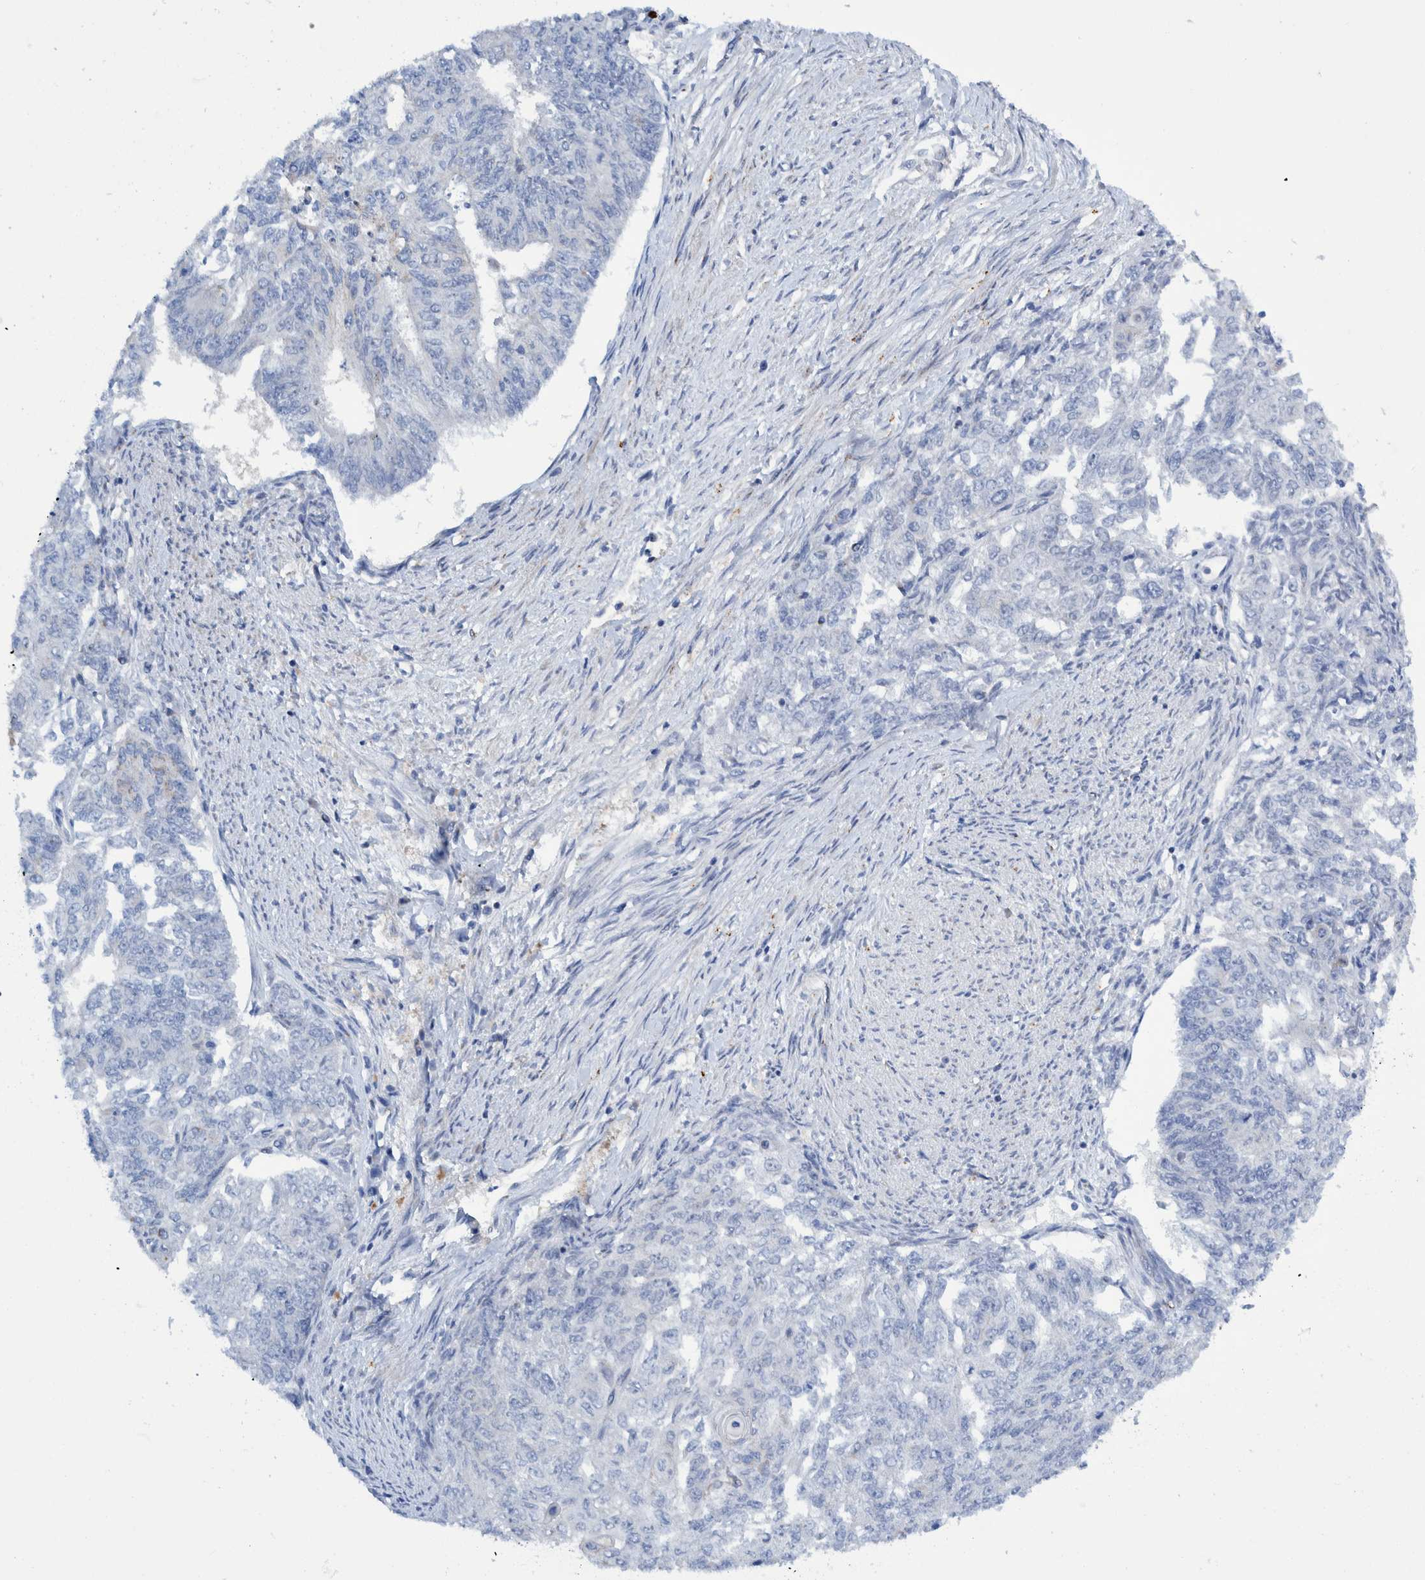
{"staining": {"intensity": "negative", "quantity": "none", "location": "none"}, "tissue": "endometrial cancer", "cell_type": "Tumor cells", "image_type": "cancer", "snomed": [{"axis": "morphology", "description": "Adenocarcinoma, NOS"}, {"axis": "topography", "description": "Endometrium"}], "caption": "The micrograph demonstrates no staining of tumor cells in endometrial cancer.", "gene": "TRIM58", "patient": {"sex": "female", "age": 32}}